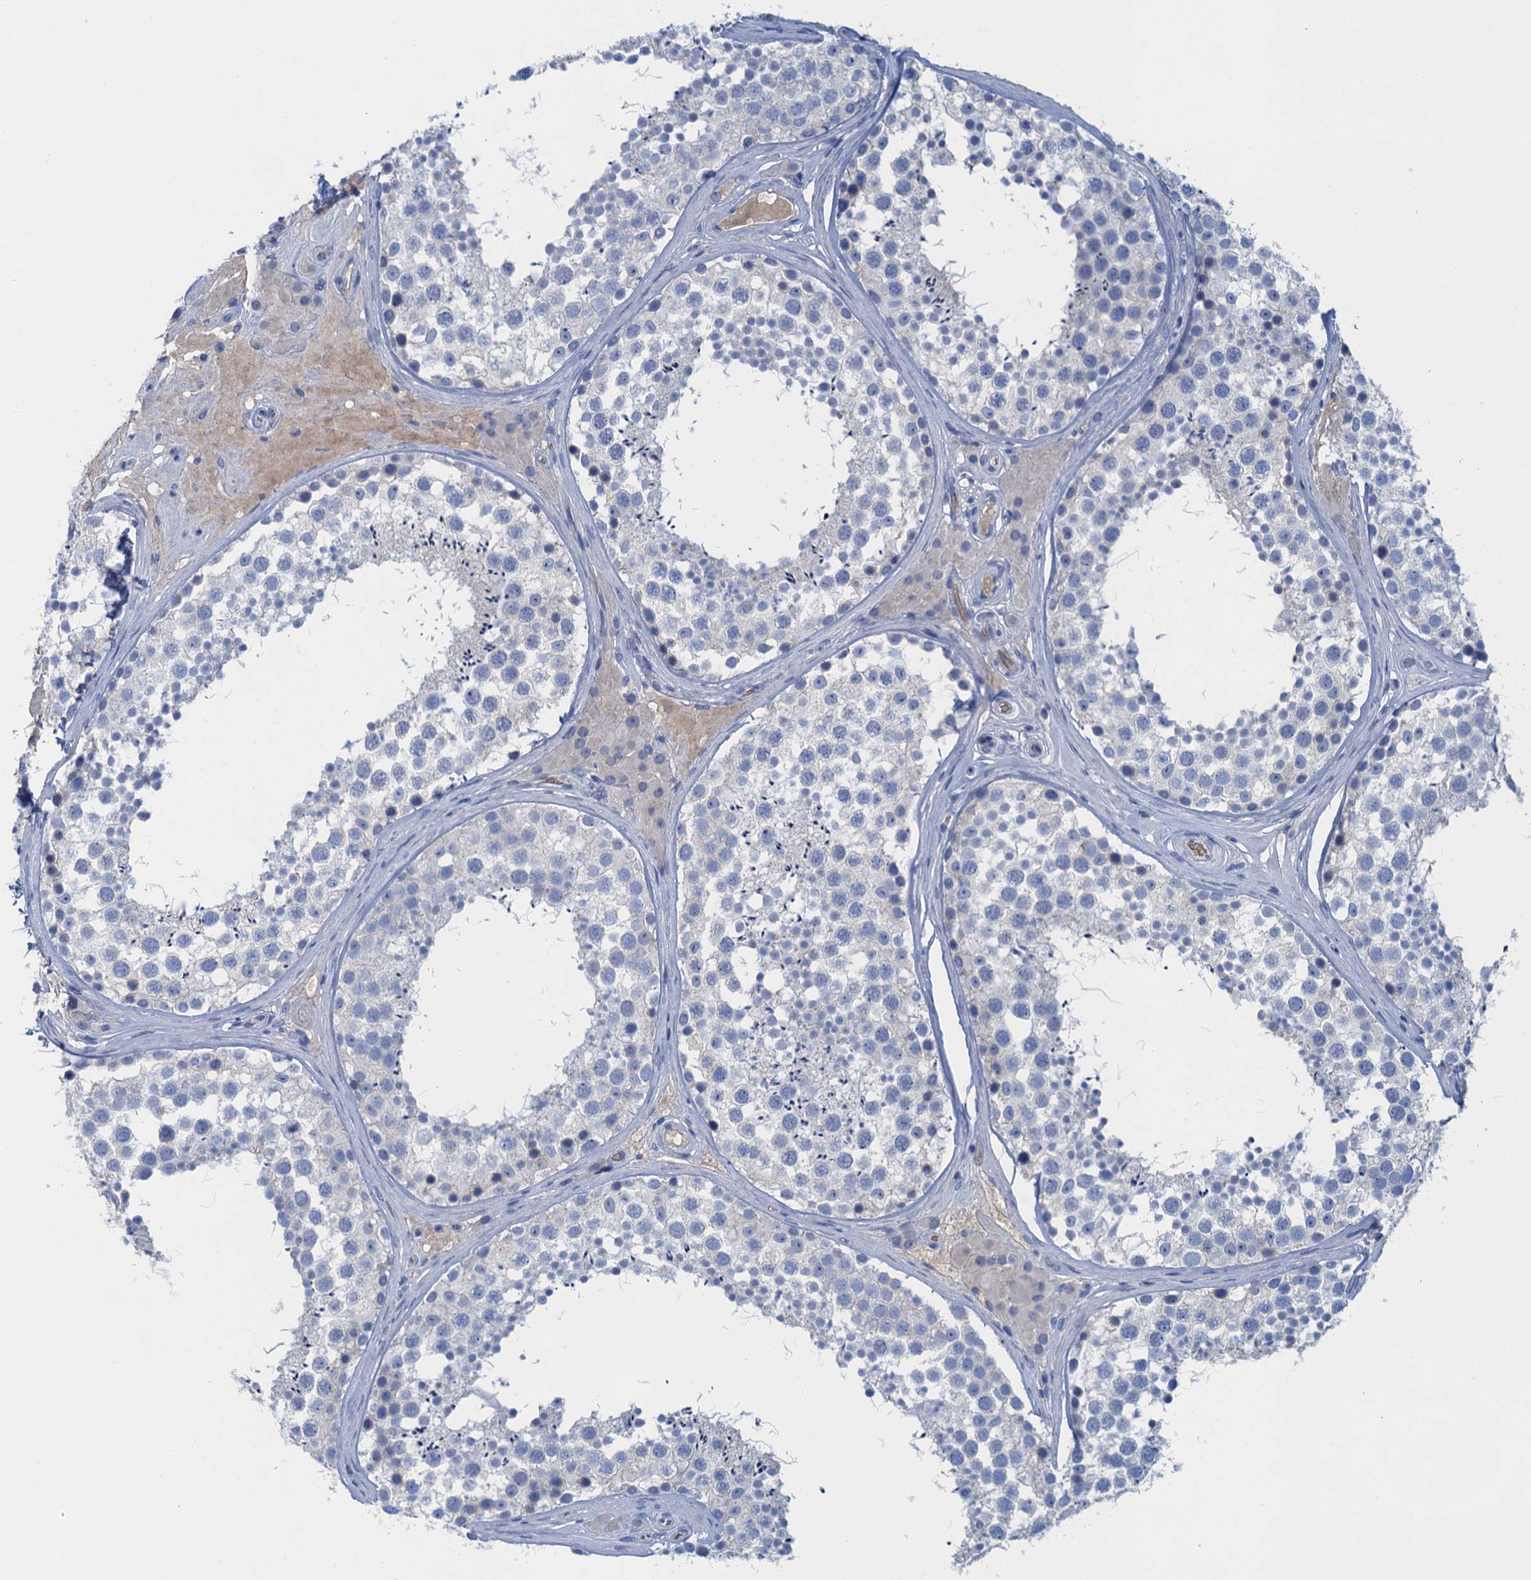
{"staining": {"intensity": "negative", "quantity": "none", "location": "none"}, "tissue": "testis", "cell_type": "Cells in seminiferous ducts", "image_type": "normal", "snomed": [{"axis": "morphology", "description": "Normal tissue, NOS"}, {"axis": "topography", "description": "Testis"}], "caption": "Benign testis was stained to show a protein in brown. There is no significant expression in cells in seminiferous ducts.", "gene": "MYADML2", "patient": {"sex": "male", "age": 46}}